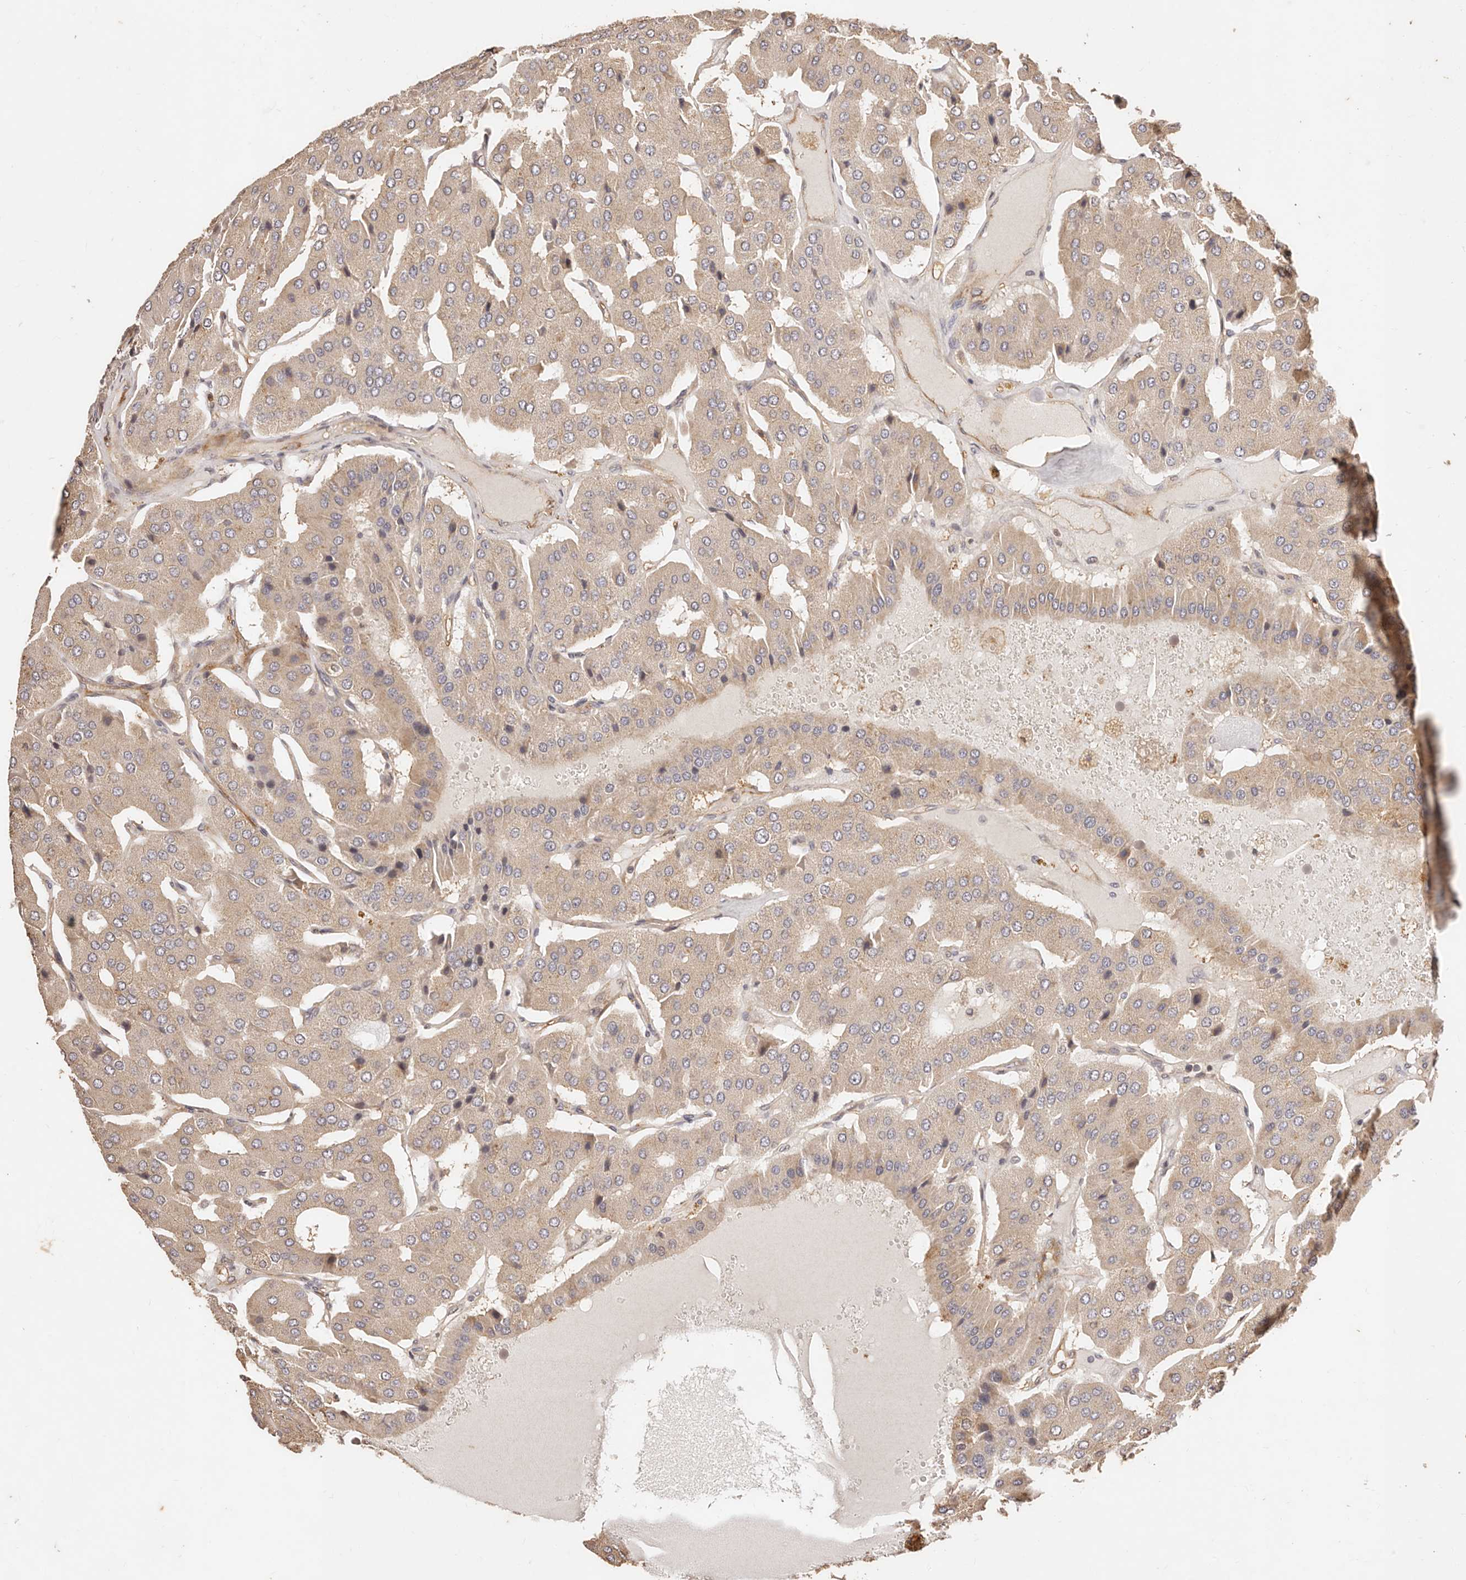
{"staining": {"intensity": "weak", "quantity": ">75%", "location": "cytoplasmic/membranous"}, "tissue": "parathyroid gland", "cell_type": "Glandular cells", "image_type": "normal", "snomed": [{"axis": "morphology", "description": "Normal tissue, NOS"}, {"axis": "morphology", "description": "Adenoma, NOS"}, {"axis": "topography", "description": "Parathyroid gland"}], "caption": "Parathyroid gland was stained to show a protein in brown. There is low levels of weak cytoplasmic/membranous staining in about >75% of glandular cells. (DAB (3,3'-diaminobenzidine) = brown stain, brightfield microscopy at high magnification).", "gene": "CCL14", "patient": {"sex": "female", "age": 86}}